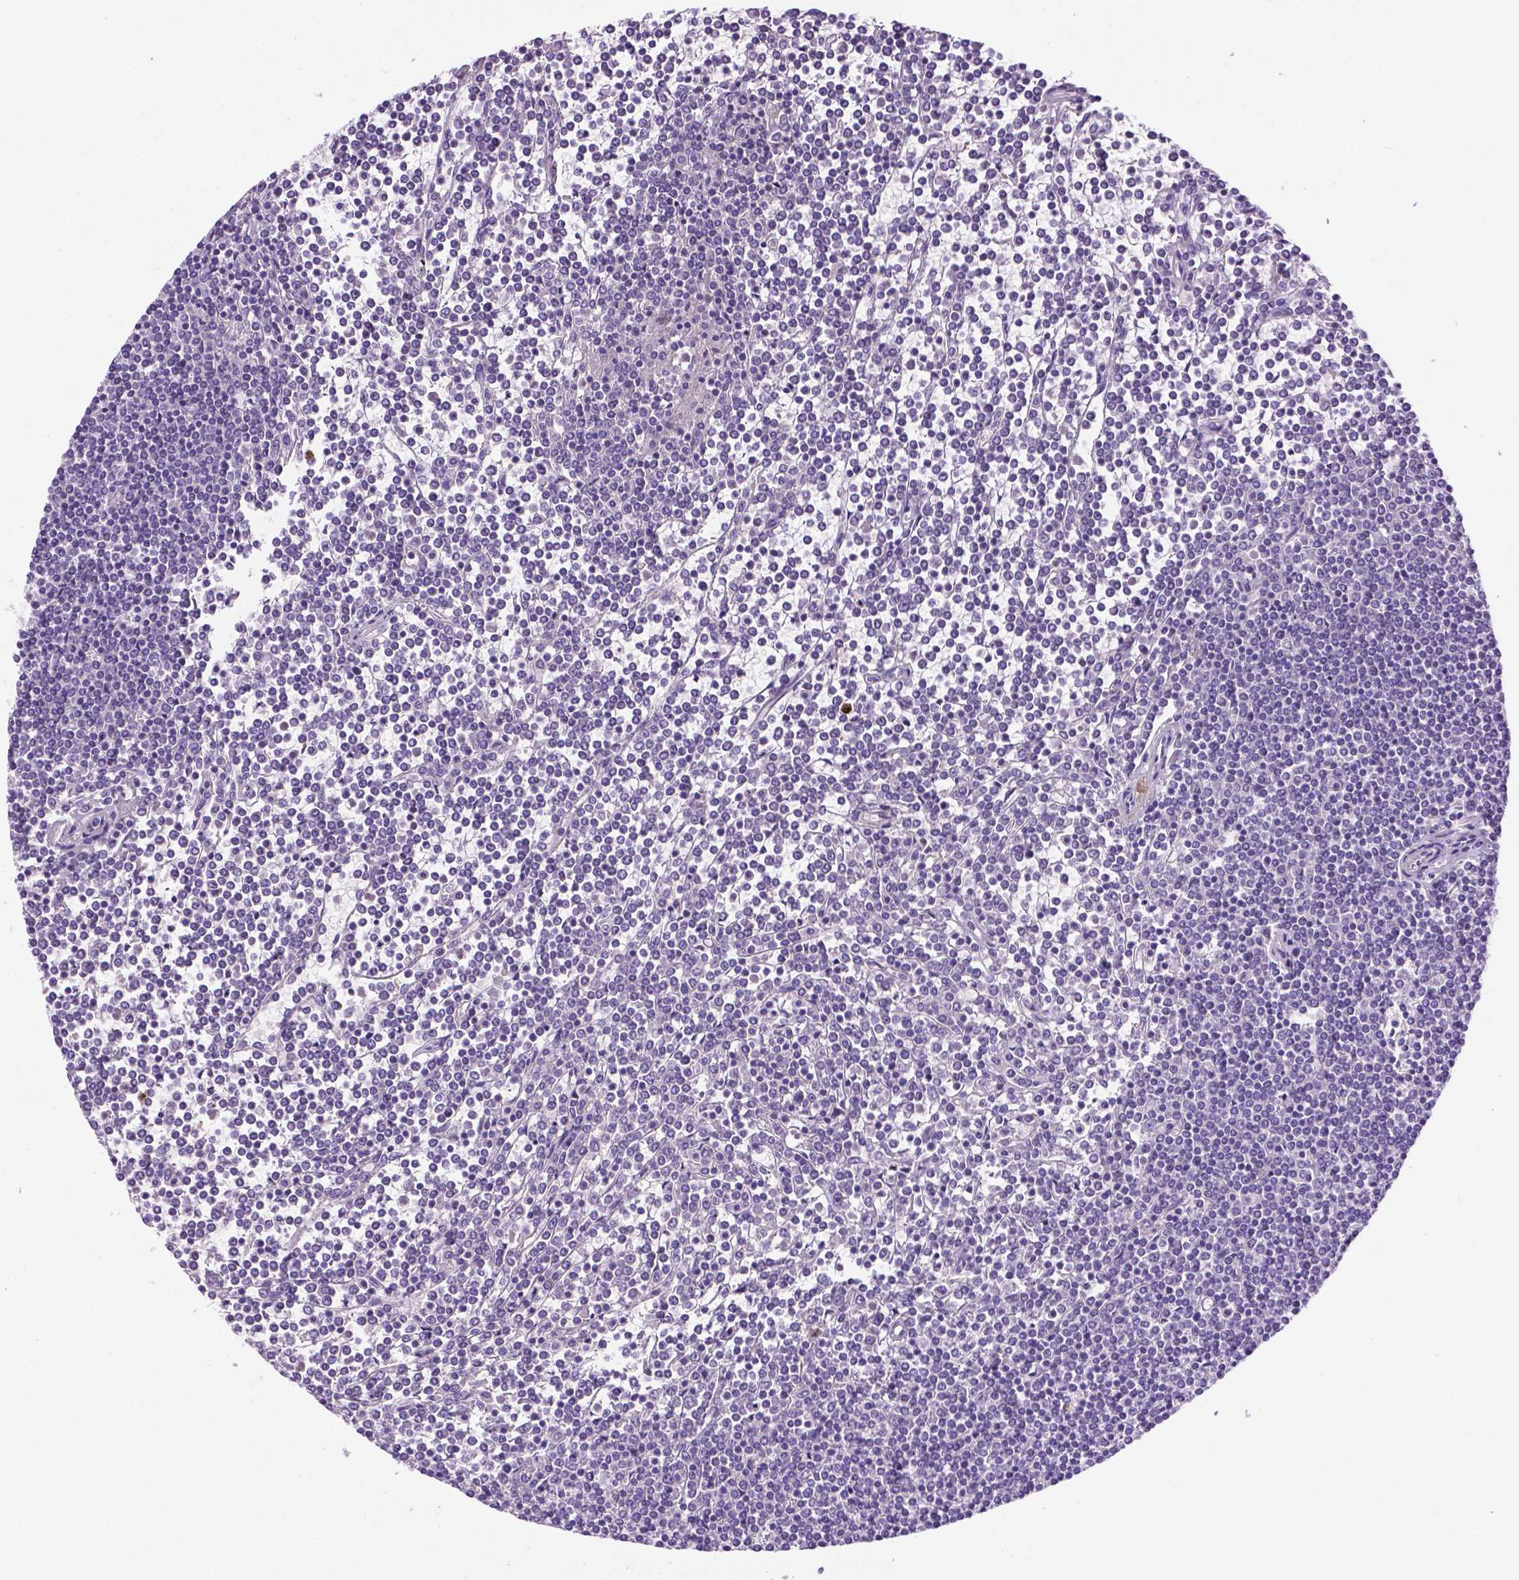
{"staining": {"intensity": "negative", "quantity": "none", "location": "none"}, "tissue": "lymphoma", "cell_type": "Tumor cells", "image_type": "cancer", "snomed": [{"axis": "morphology", "description": "Malignant lymphoma, non-Hodgkin's type, Low grade"}, {"axis": "topography", "description": "Spleen"}], "caption": "Protein analysis of lymphoma displays no significant positivity in tumor cells.", "gene": "MMP27", "patient": {"sex": "female", "age": 19}}